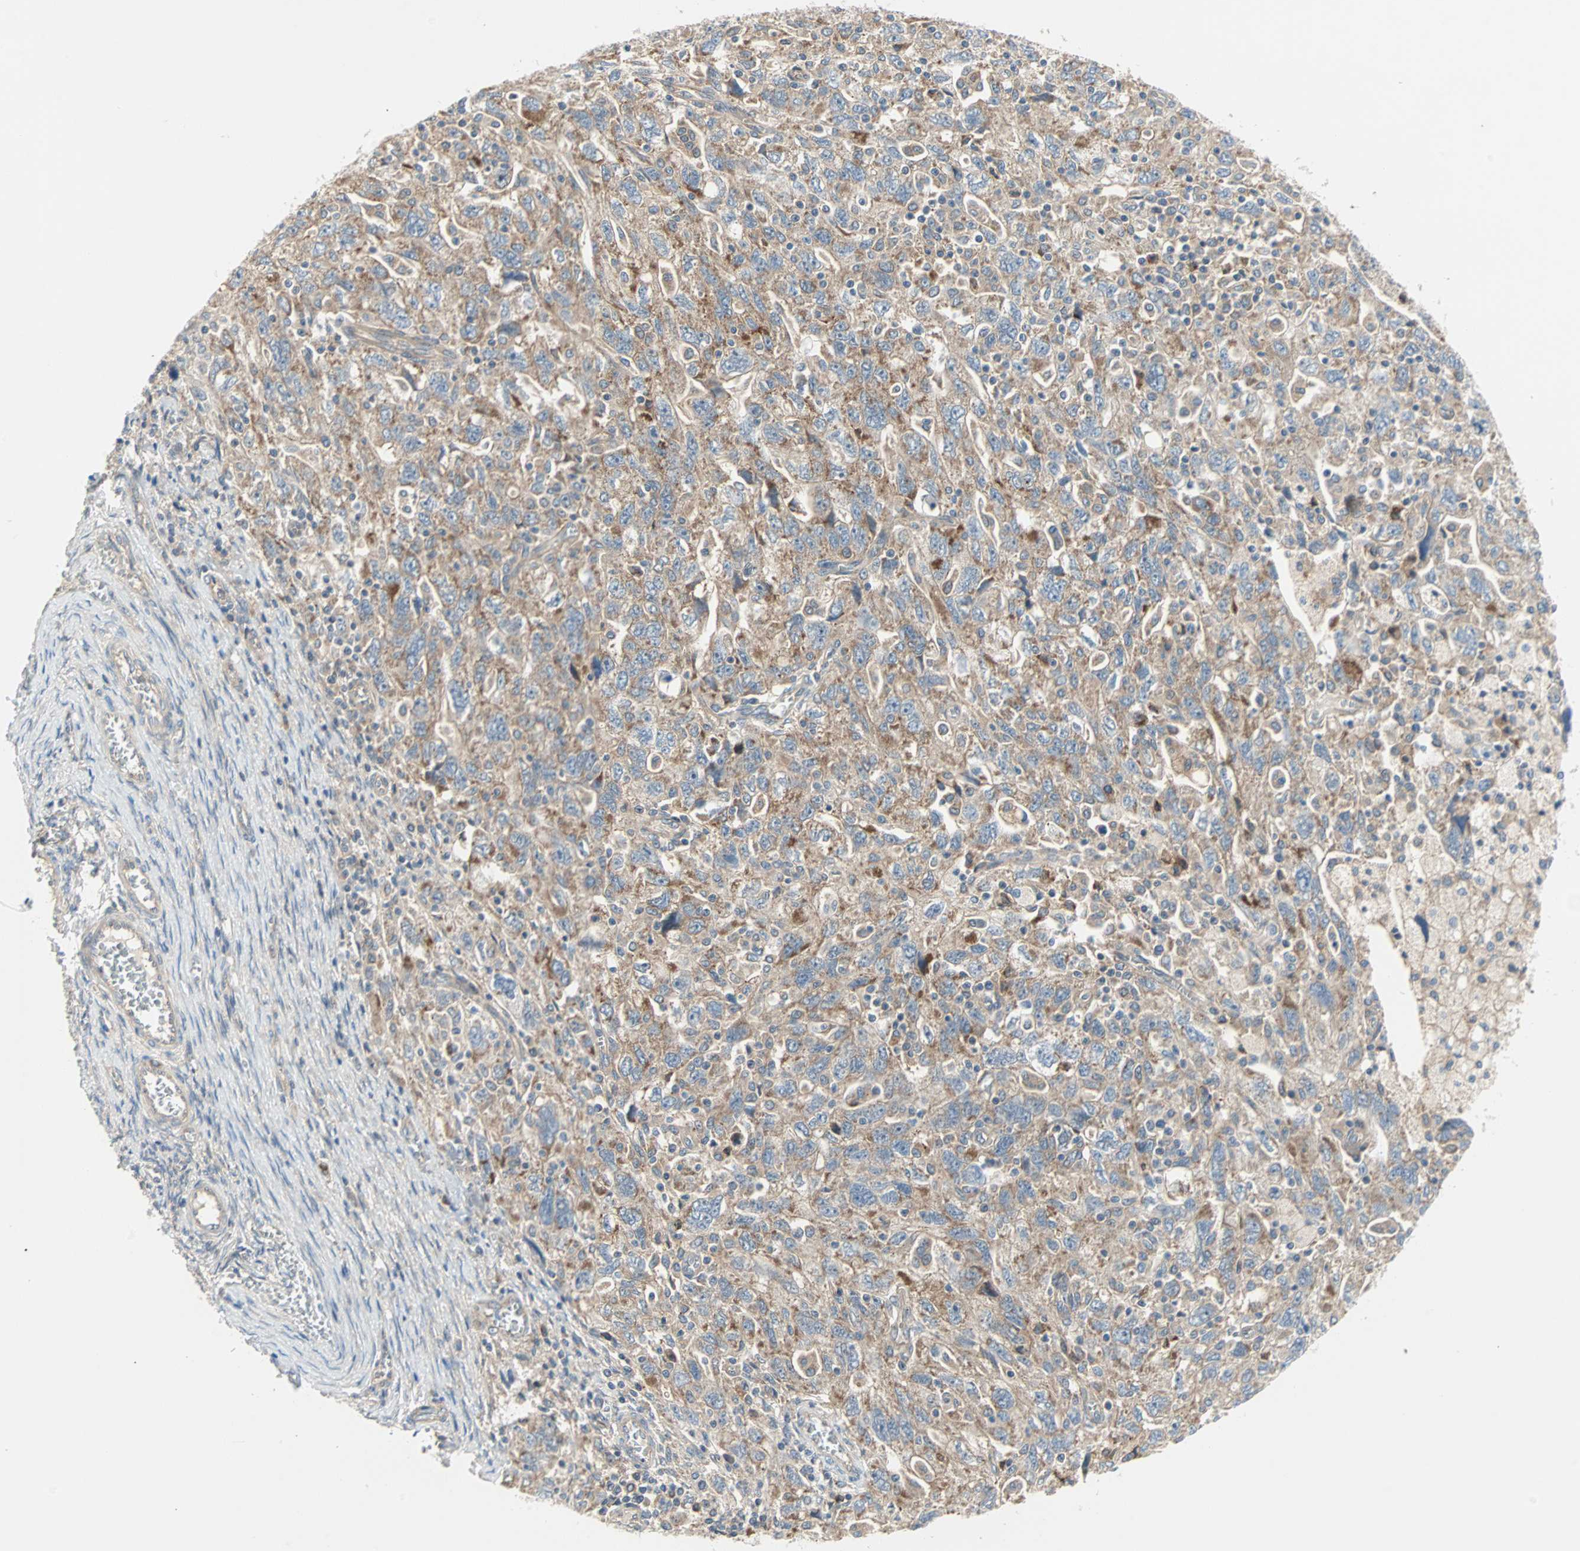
{"staining": {"intensity": "weak", "quantity": "25%-75%", "location": "cytoplasmic/membranous"}, "tissue": "ovarian cancer", "cell_type": "Tumor cells", "image_type": "cancer", "snomed": [{"axis": "morphology", "description": "Carcinoma, NOS"}, {"axis": "morphology", "description": "Cystadenocarcinoma, serous, NOS"}, {"axis": "topography", "description": "Ovary"}], "caption": "This is an image of IHC staining of serous cystadenocarcinoma (ovarian), which shows weak expression in the cytoplasmic/membranous of tumor cells.", "gene": "PDE8A", "patient": {"sex": "female", "age": 69}}